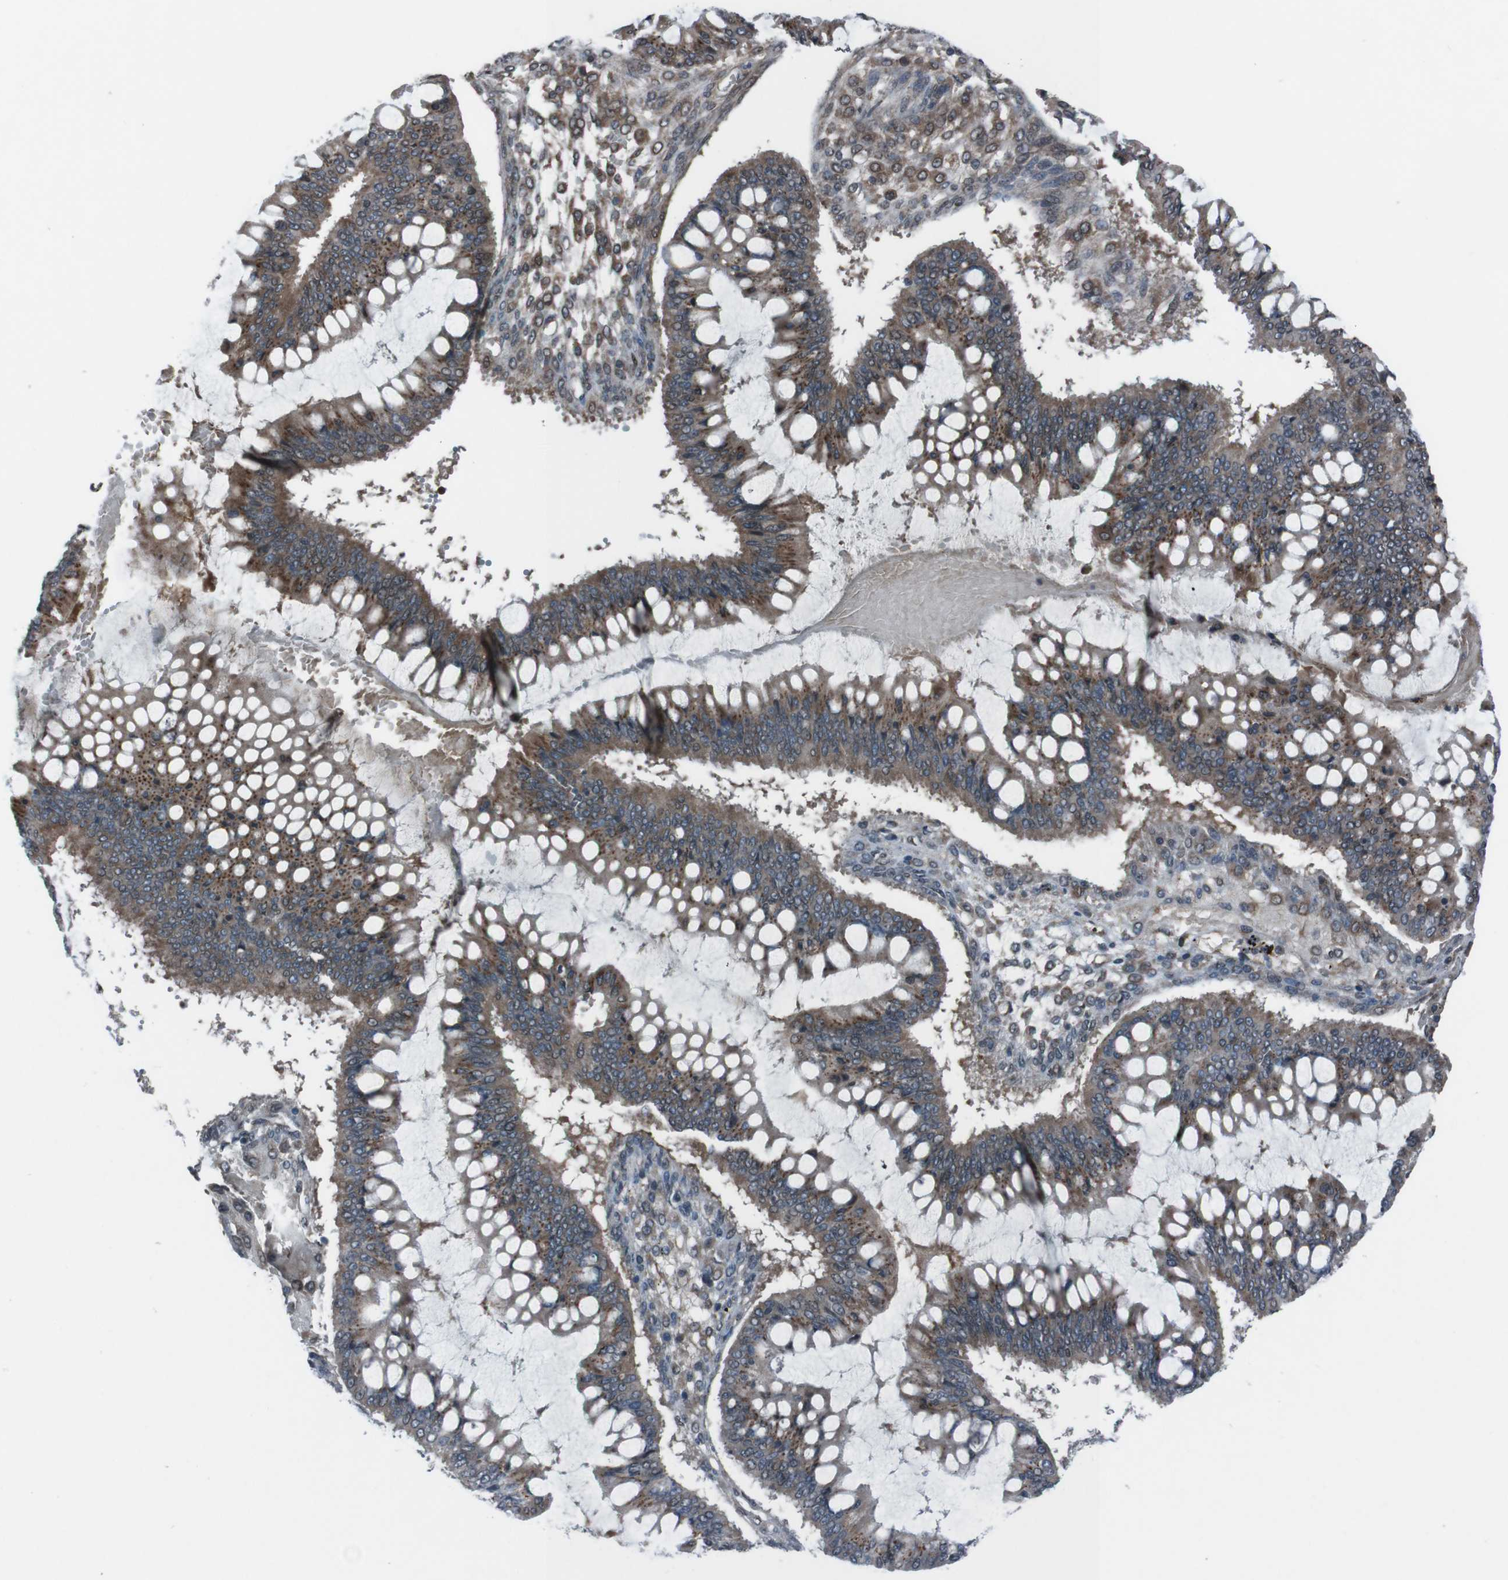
{"staining": {"intensity": "moderate", "quantity": ">75%", "location": "cytoplasmic/membranous"}, "tissue": "ovarian cancer", "cell_type": "Tumor cells", "image_type": "cancer", "snomed": [{"axis": "morphology", "description": "Cystadenocarcinoma, mucinous, NOS"}, {"axis": "topography", "description": "Ovary"}], "caption": "A brown stain shows moderate cytoplasmic/membranous staining of a protein in ovarian mucinous cystadenocarcinoma tumor cells. The staining was performed using DAB to visualize the protein expression in brown, while the nuclei were stained in blue with hematoxylin (Magnification: 20x).", "gene": "SS18L1", "patient": {"sex": "female", "age": 73}}